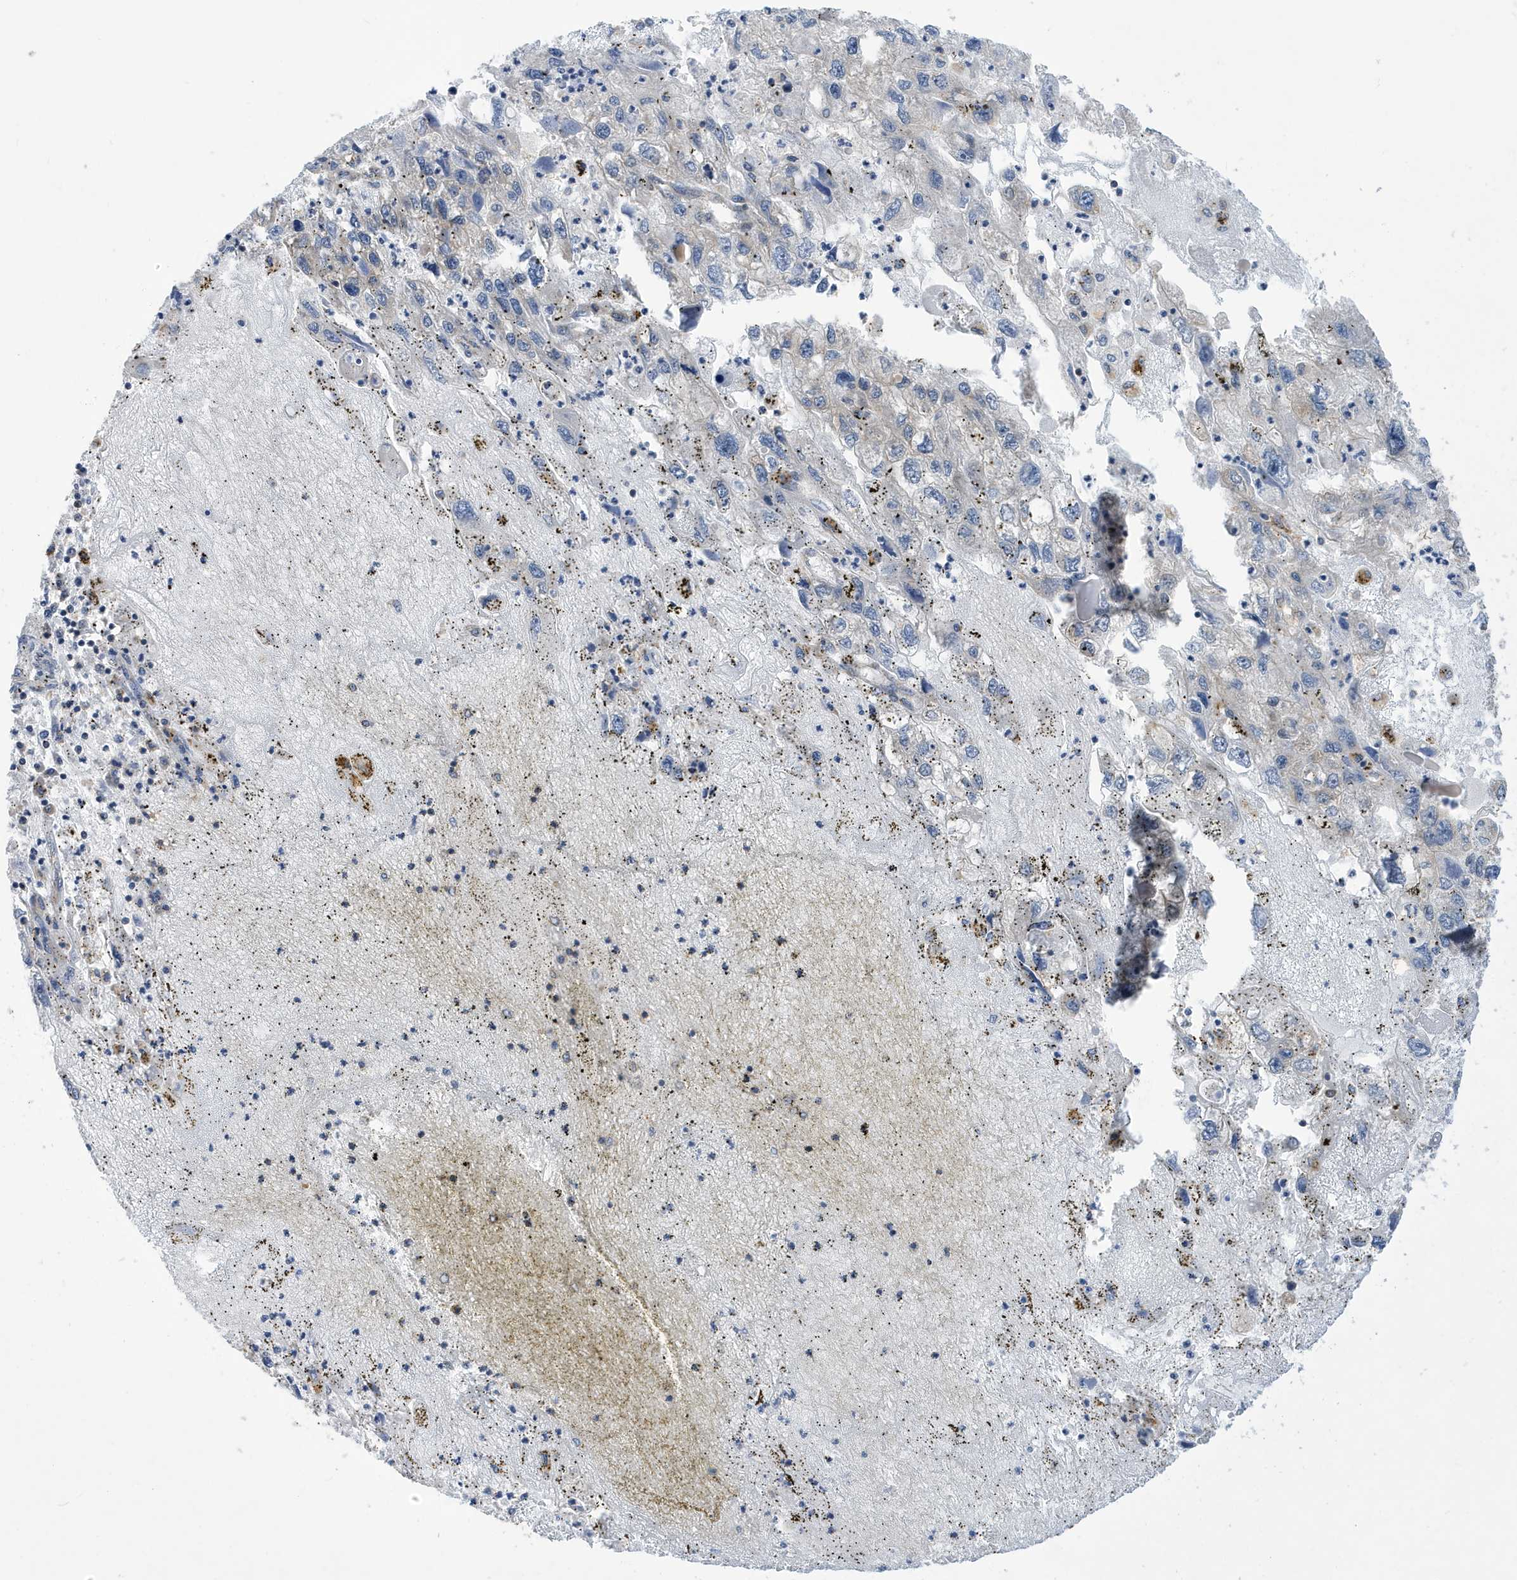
{"staining": {"intensity": "weak", "quantity": "<25%", "location": "cytoplasmic/membranous"}, "tissue": "endometrial cancer", "cell_type": "Tumor cells", "image_type": "cancer", "snomed": [{"axis": "morphology", "description": "Adenocarcinoma, NOS"}, {"axis": "topography", "description": "Endometrium"}], "caption": "There is no significant positivity in tumor cells of adenocarcinoma (endometrial). (DAB immunohistochemistry, high magnification).", "gene": "ZNF507", "patient": {"sex": "female", "age": 49}}